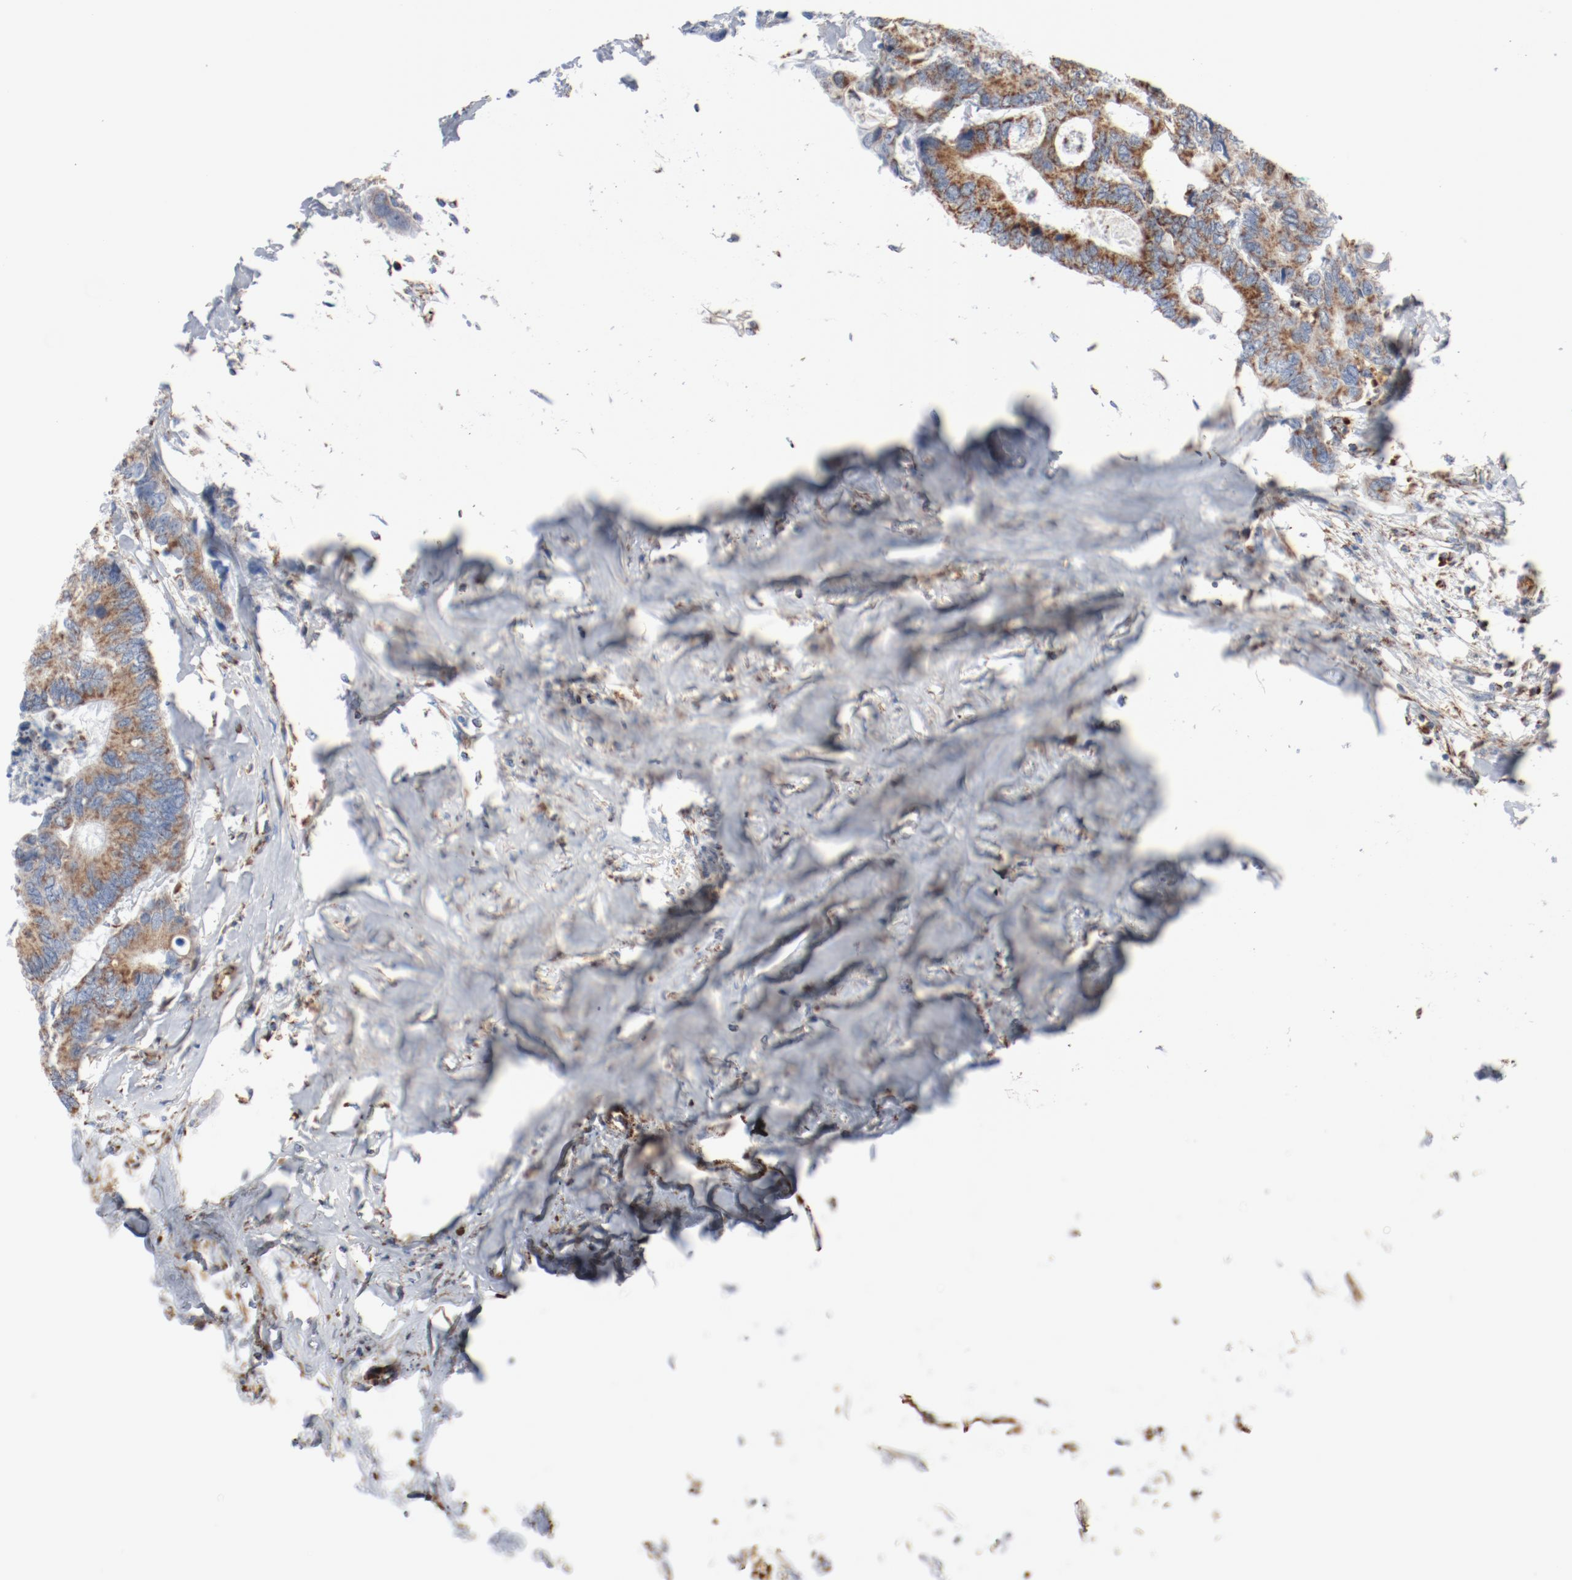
{"staining": {"intensity": "moderate", "quantity": ">75%", "location": "cytoplasmic/membranous"}, "tissue": "colorectal cancer", "cell_type": "Tumor cells", "image_type": "cancer", "snomed": [{"axis": "morphology", "description": "Adenocarcinoma, NOS"}, {"axis": "topography", "description": "Rectum"}], "caption": "Immunohistochemical staining of colorectal cancer (adenocarcinoma) displays medium levels of moderate cytoplasmic/membranous protein positivity in about >75% of tumor cells.", "gene": "NDUFB8", "patient": {"sex": "male", "age": 55}}